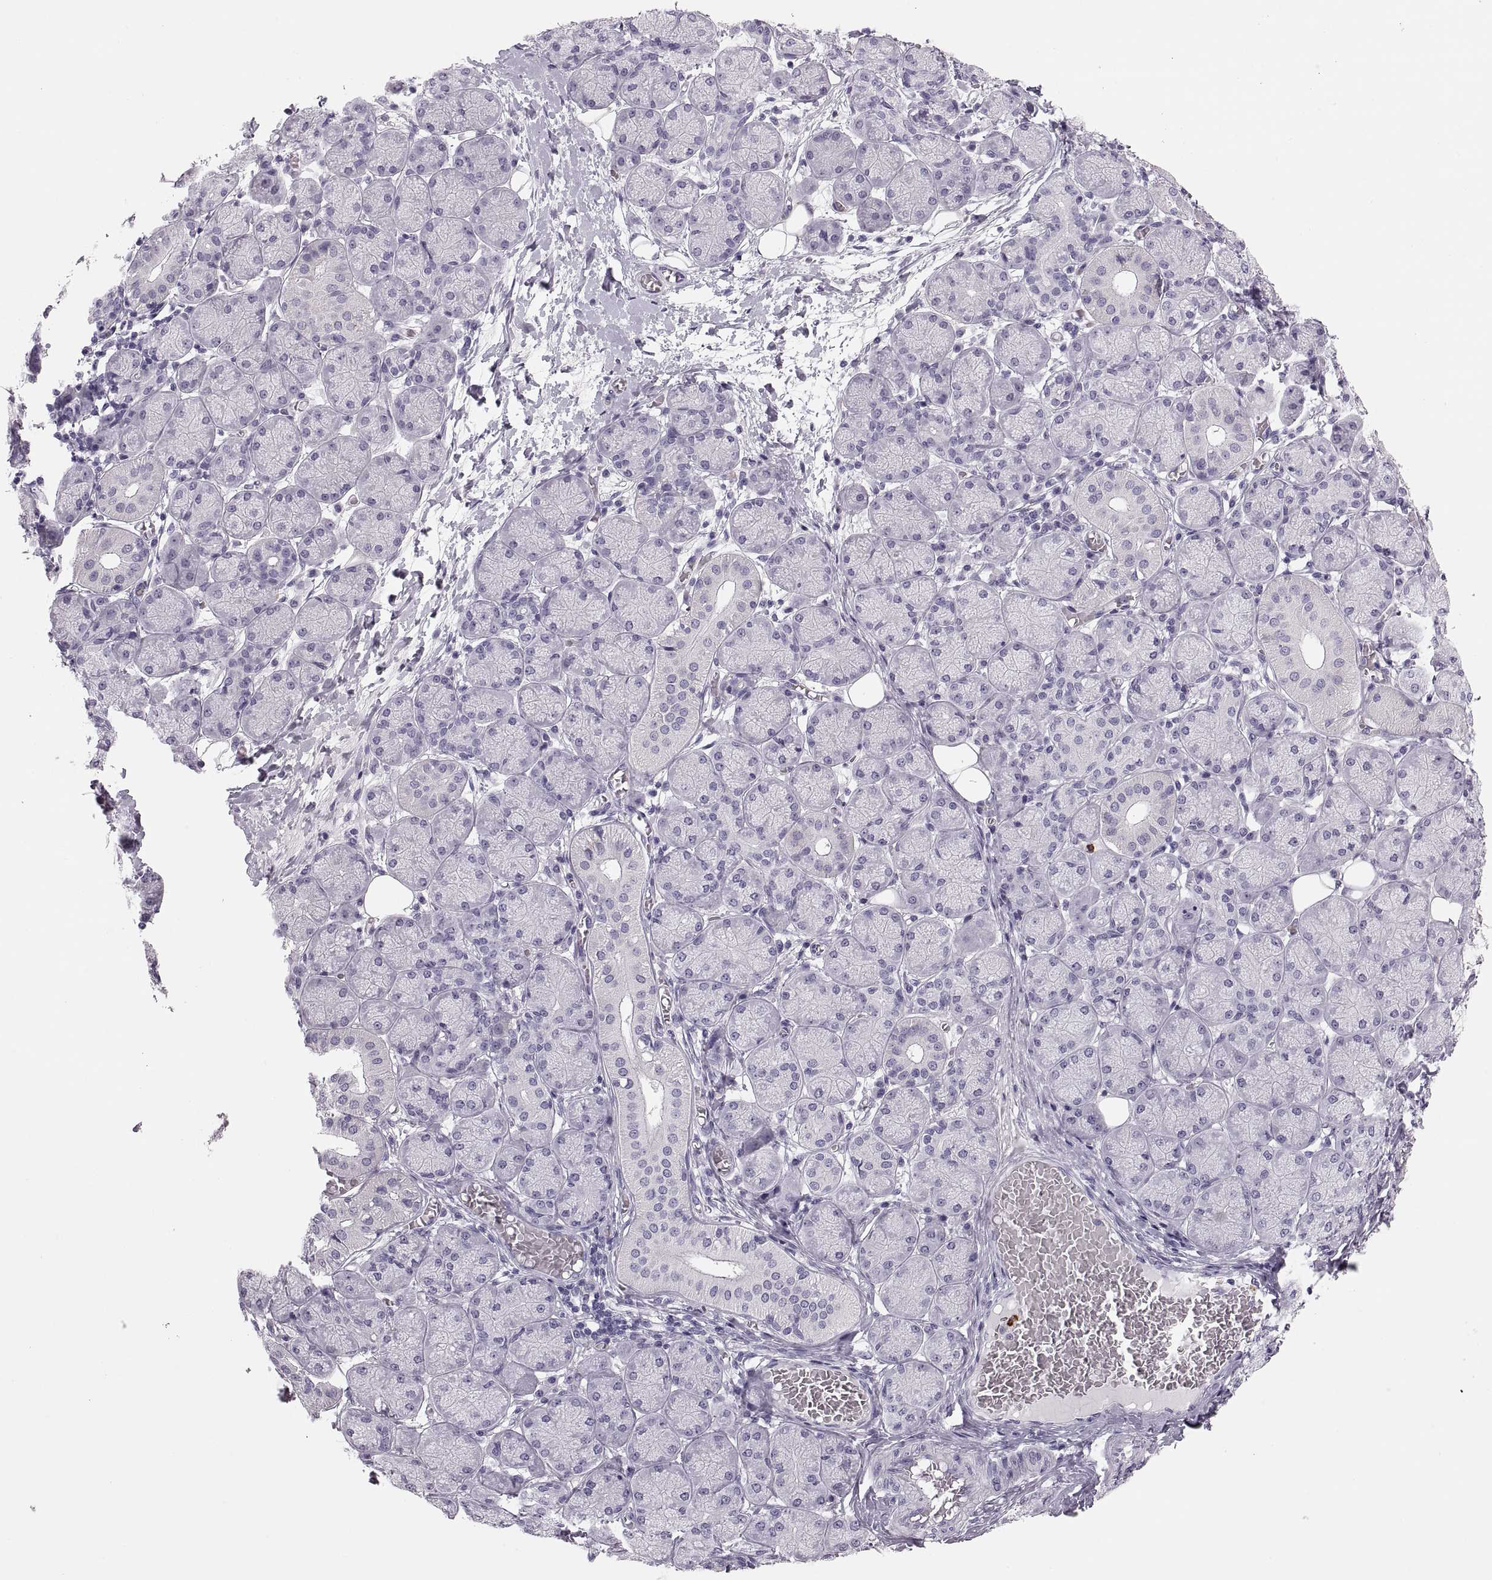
{"staining": {"intensity": "negative", "quantity": "none", "location": "none"}, "tissue": "salivary gland", "cell_type": "Glandular cells", "image_type": "normal", "snomed": [{"axis": "morphology", "description": "Normal tissue, NOS"}, {"axis": "topography", "description": "Salivary gland"}, {"axis": "topography", "description": "Peripheral nerve tissue"}], "caption": "This is a micrograph of immunohistochemistry (IHC) staining of unremarkable salivary gland, which shows no expression in glandular cells. (IHC, brightfield microscopy, high magnification).", "gene": "MILR1", "patient": {"sex": "female", "age": 24}}